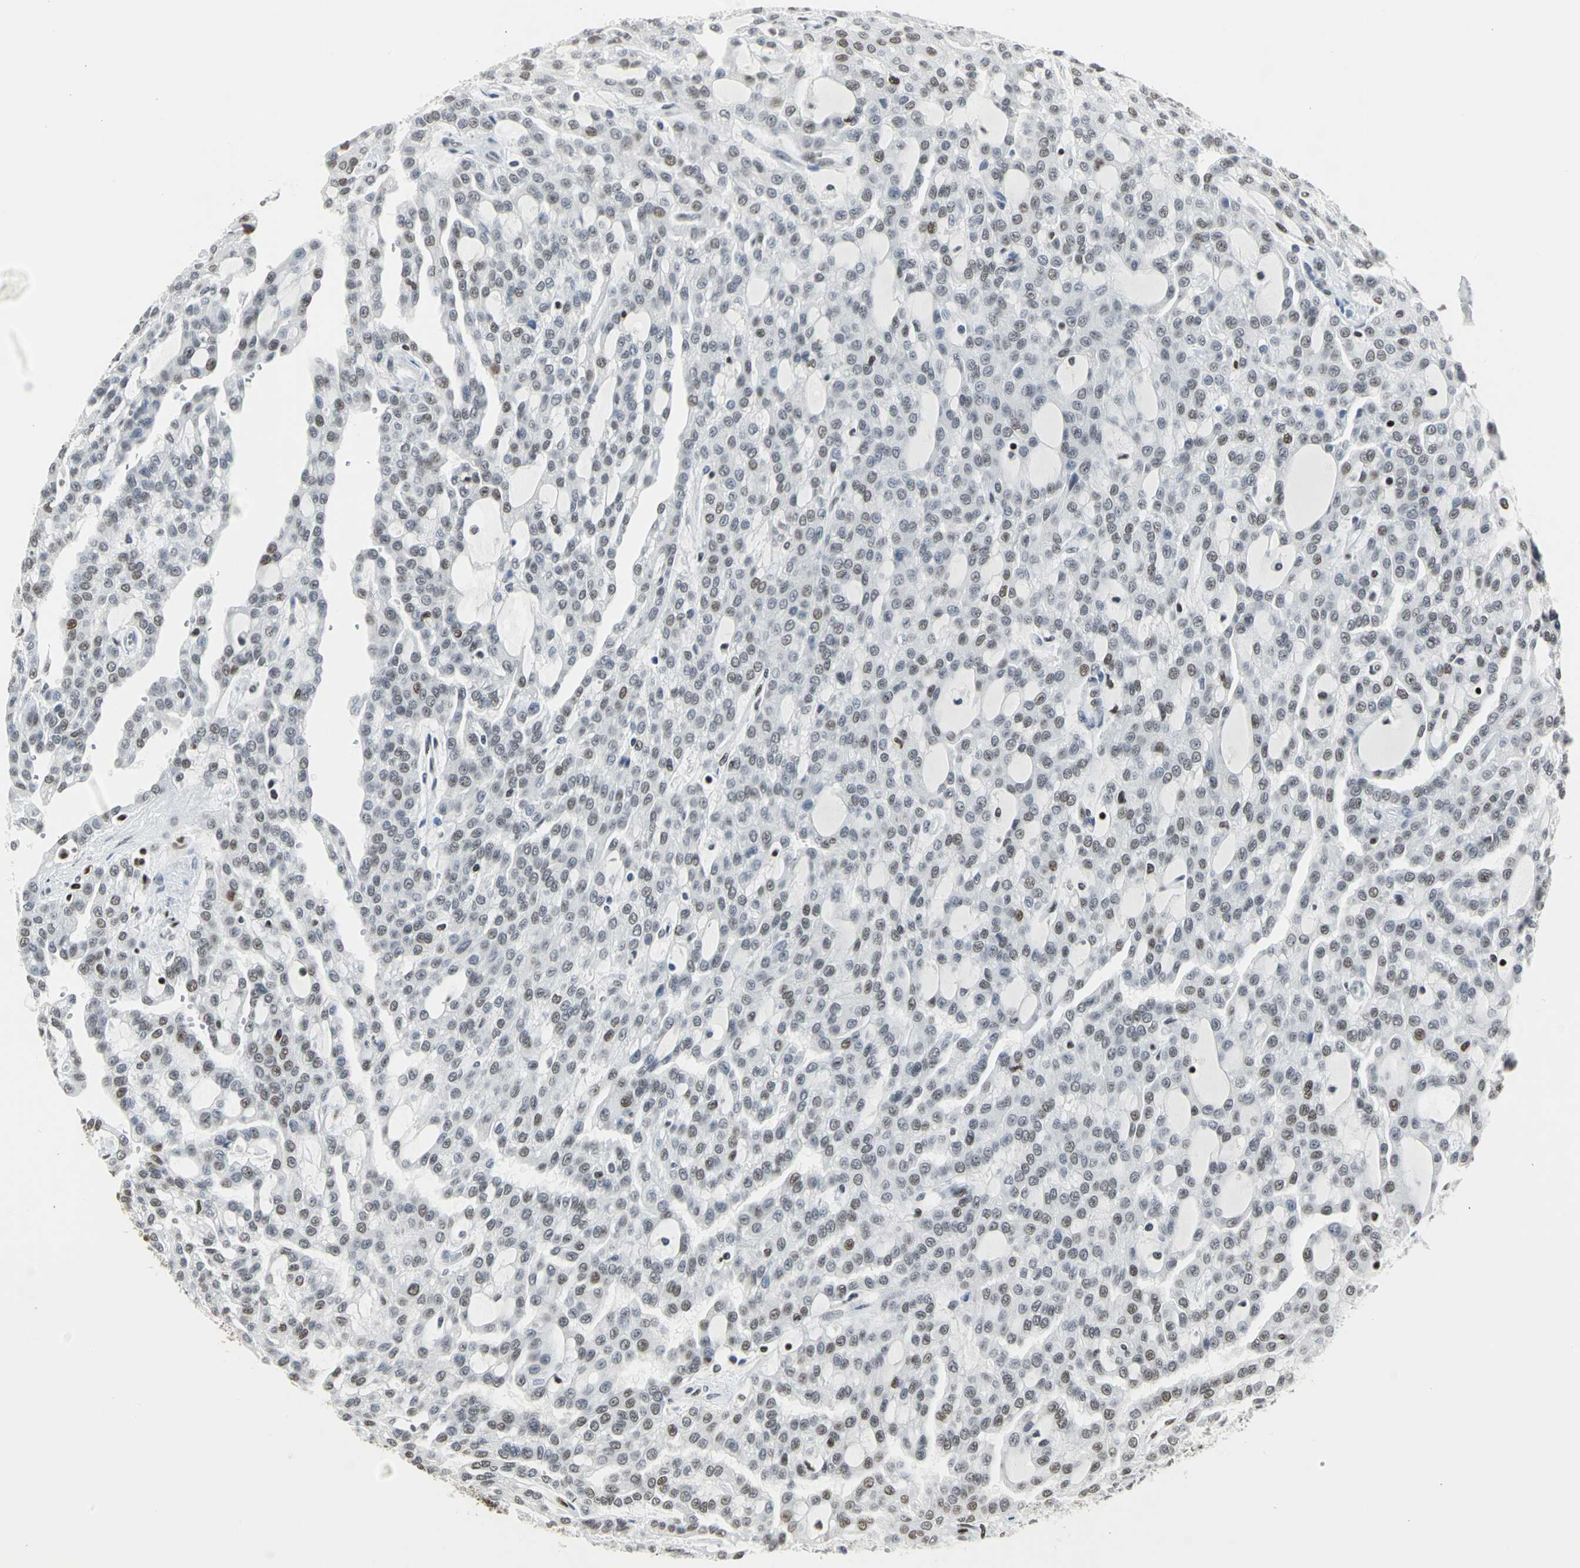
{"staining": {"intensity": "weak", "quantity": "25%-75%", "location": "nuclear"}, "tissue": "renal cancer", "cell_type": "Tumor cells", "image_type": "cancer", "snomed": [{"axis": "morphology", "description": "Adenocarcinoma, NOS"}, {"axis": "topography", "description": "Kidney"}], "caption": "The histopathology image reveals a brown stain indicating the presence of a protein in the nuclear of tumor cells in adenocarcinoma (renal). Nuclei are stained in blue.", "gene": "HNRNPD", "patient": {"sex": "male", "age": 63}}